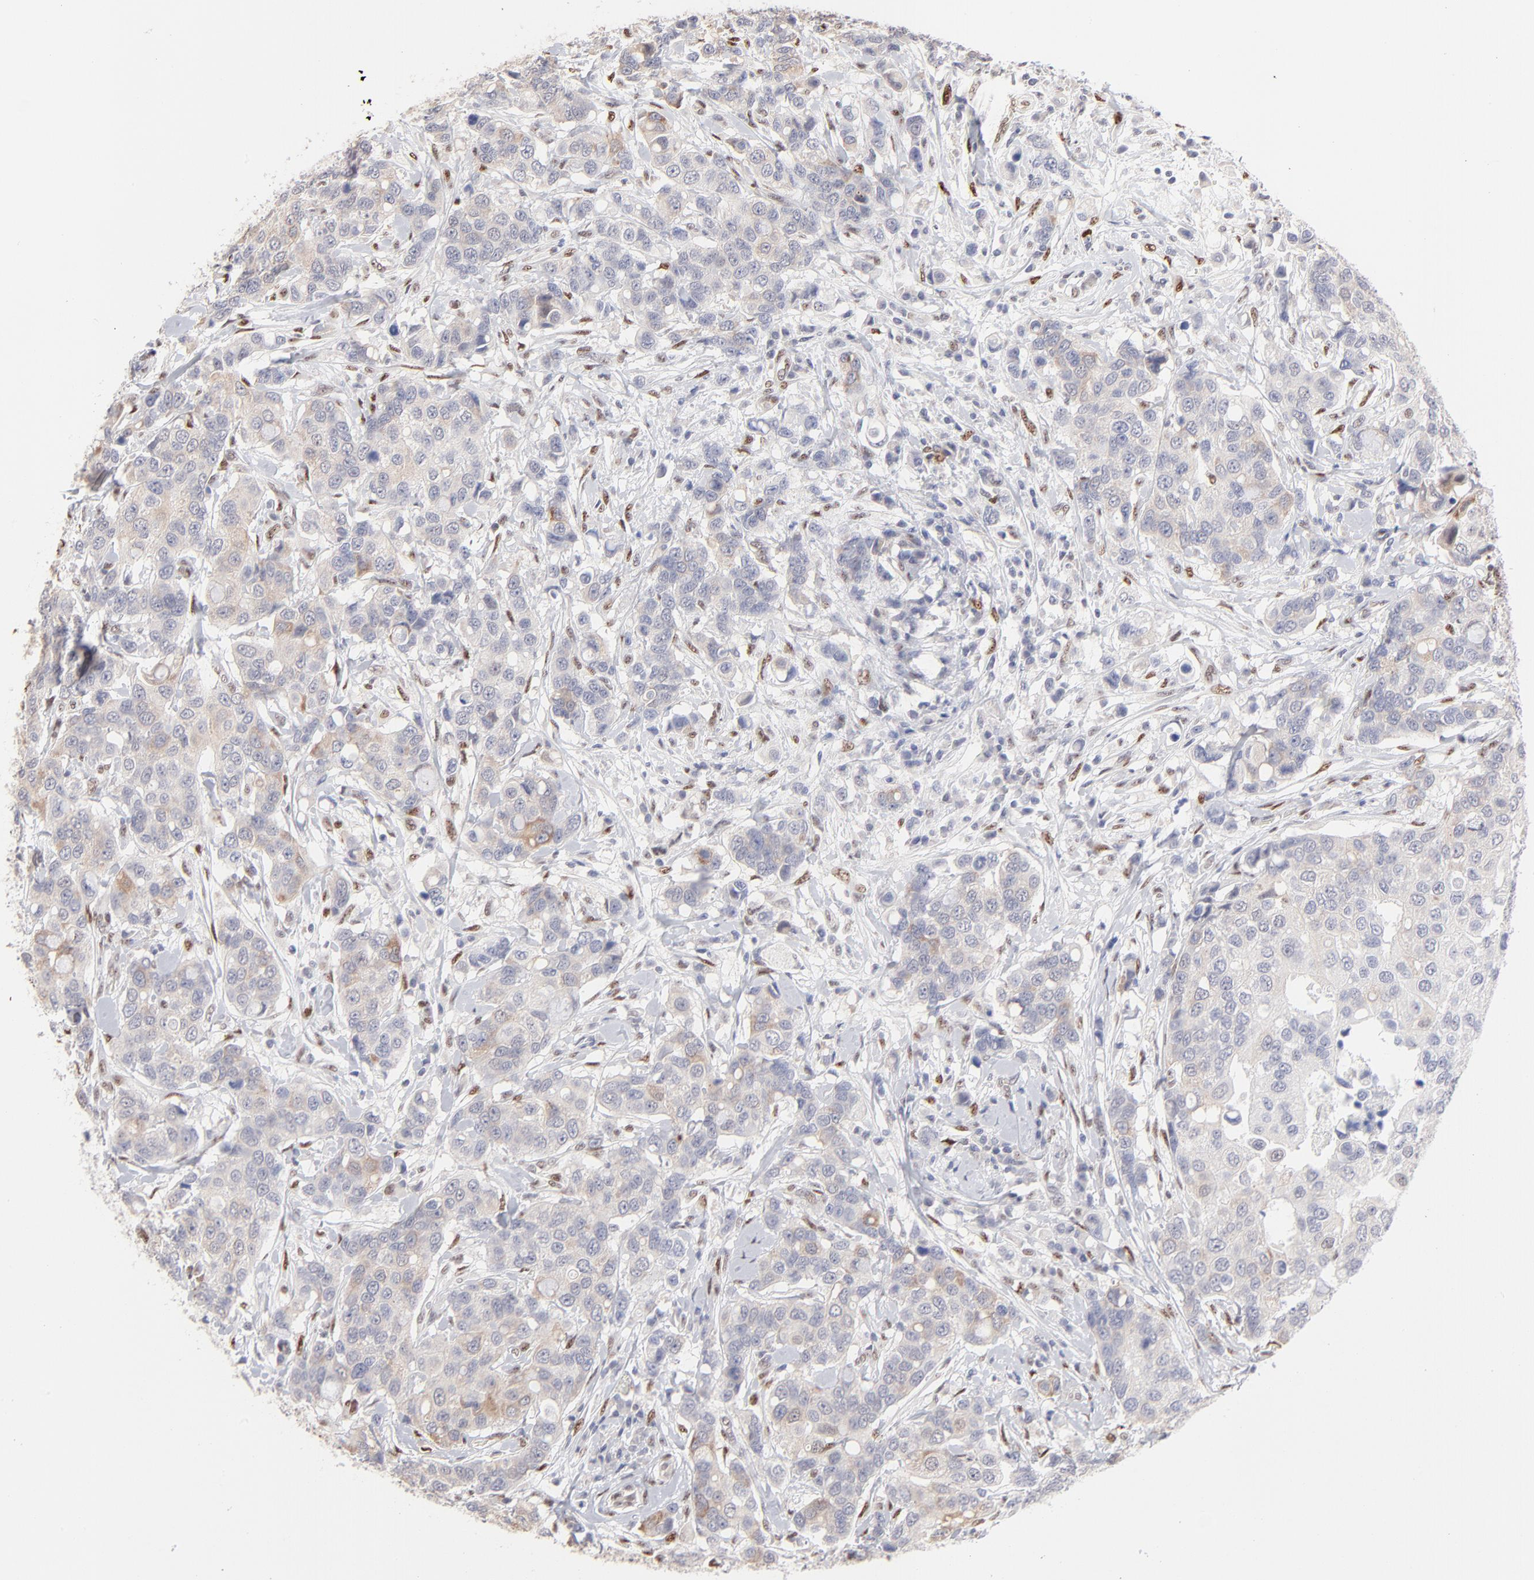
{"staining": {"intensity": "negative", "quantity": "none", "location": "none"}, "tissue": "breast cancer", "cell_type": "Tumor cells", "image_type": "cancer", "snomed": [{"axis": "morphology", "description": "Duct carcinoma"}, {"axis": "topography", "description": "Breast"}], "caption": "IHC micrograph of neoplastic tissue: invasive ductal carcinoma (breast) stained with DAB displays no significant protein expression in tumor cells. Brightfield microscopy of IHC stained with DAB (brown) and hematoxylin (blue), captured at high magnification.", "gene": "STAT3", "patient": {"sex": "female", "age": 27}}